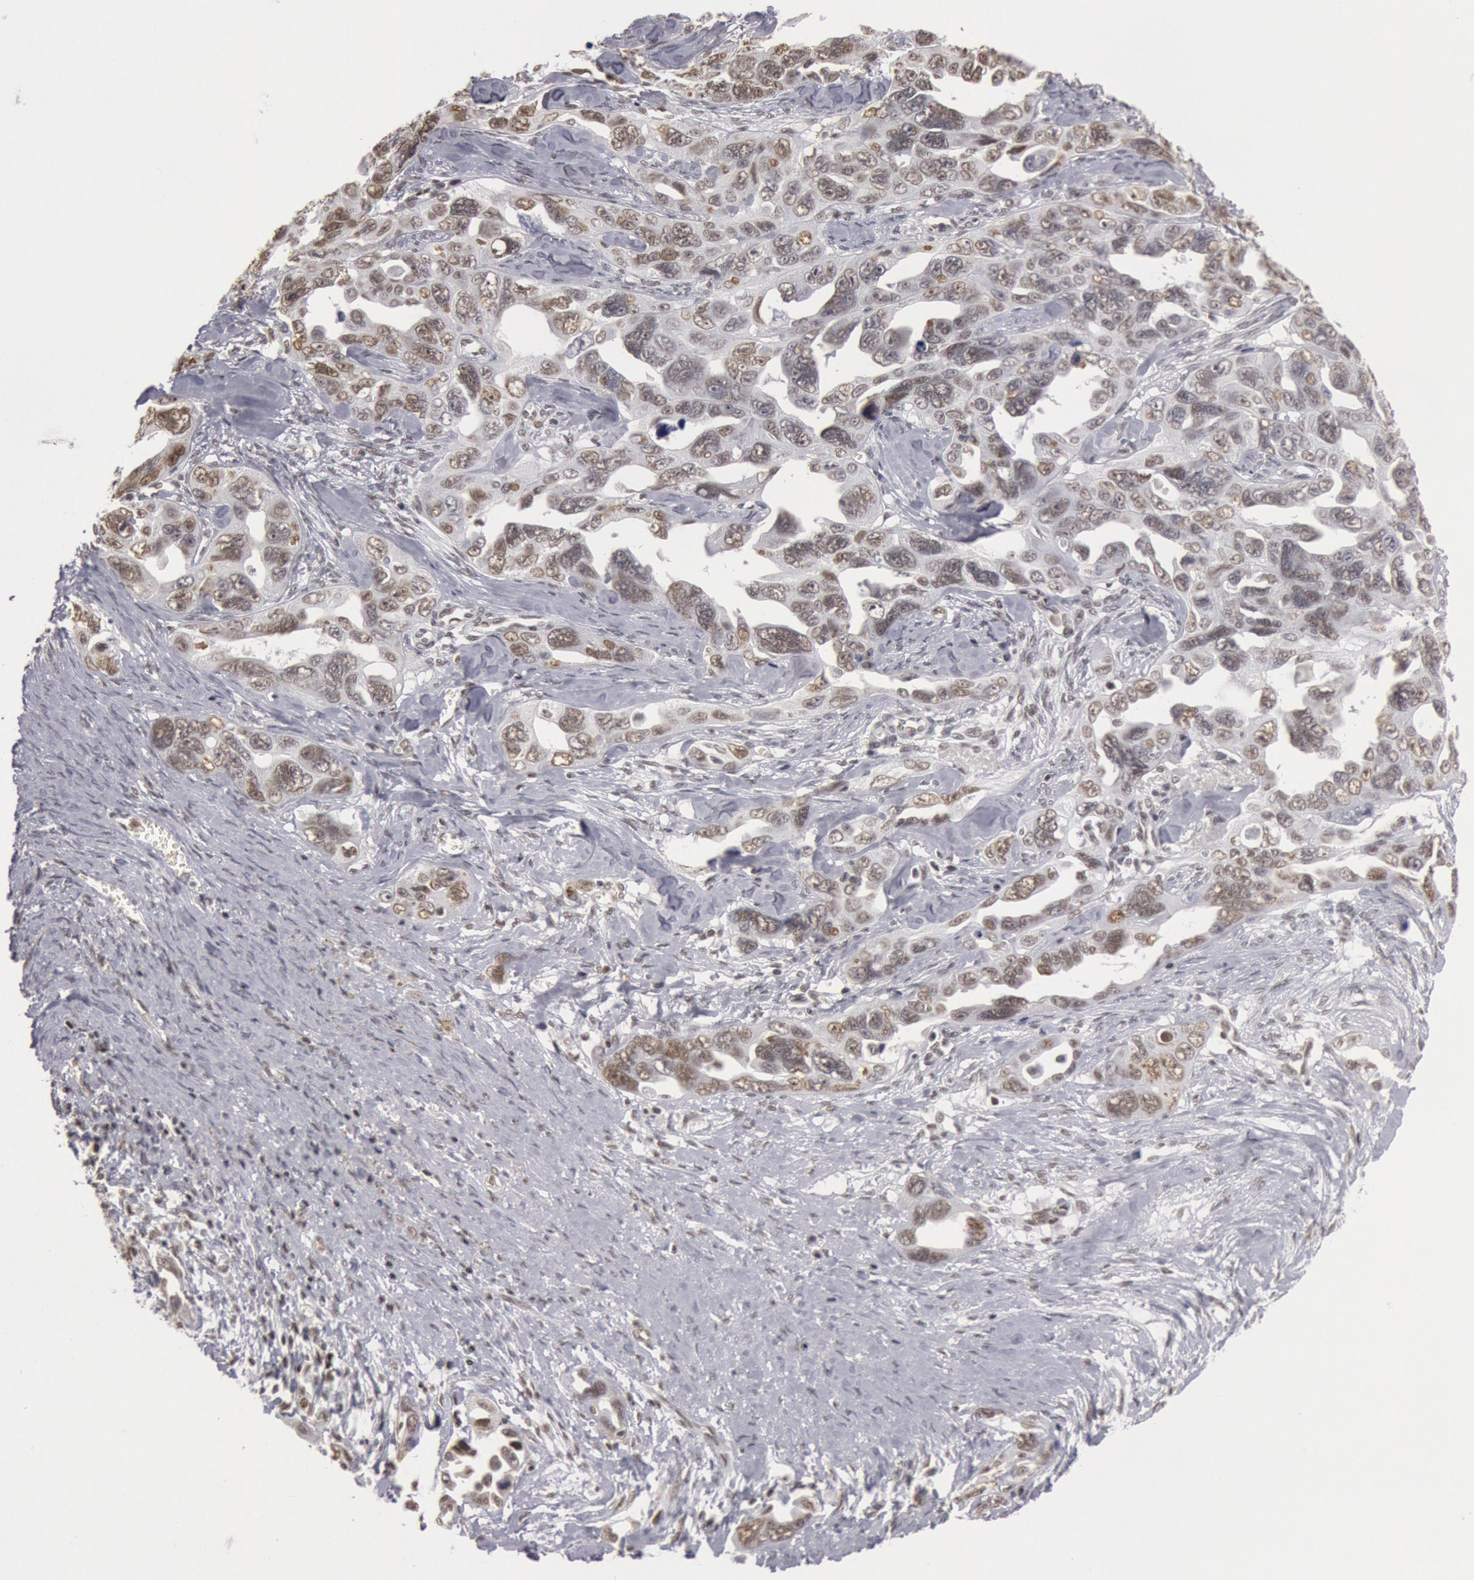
{"staining": {"intensity": "moderate", "quantity": ">75%", "location": "nuclear"}, "tissue": "ovarian cancer", "cell_type": "Tumor cells", "image_type": "cancer", "snomed": [{"axis": "morphology", "description": "Cystadenocarcinoma, serous, NOS"}, {"axis": "topography", "description": "Ovary"}], "caption": "DAB (3,3'-diaminobenzidine) immunohistochemical staining of human serous cystadenocarcinoma (ovarian) demonstrates moderate nuclear protein positivity in about >75% of tumor cells.", "gene": "ESS2", "patient": {"sex": "female", "age": 63}}